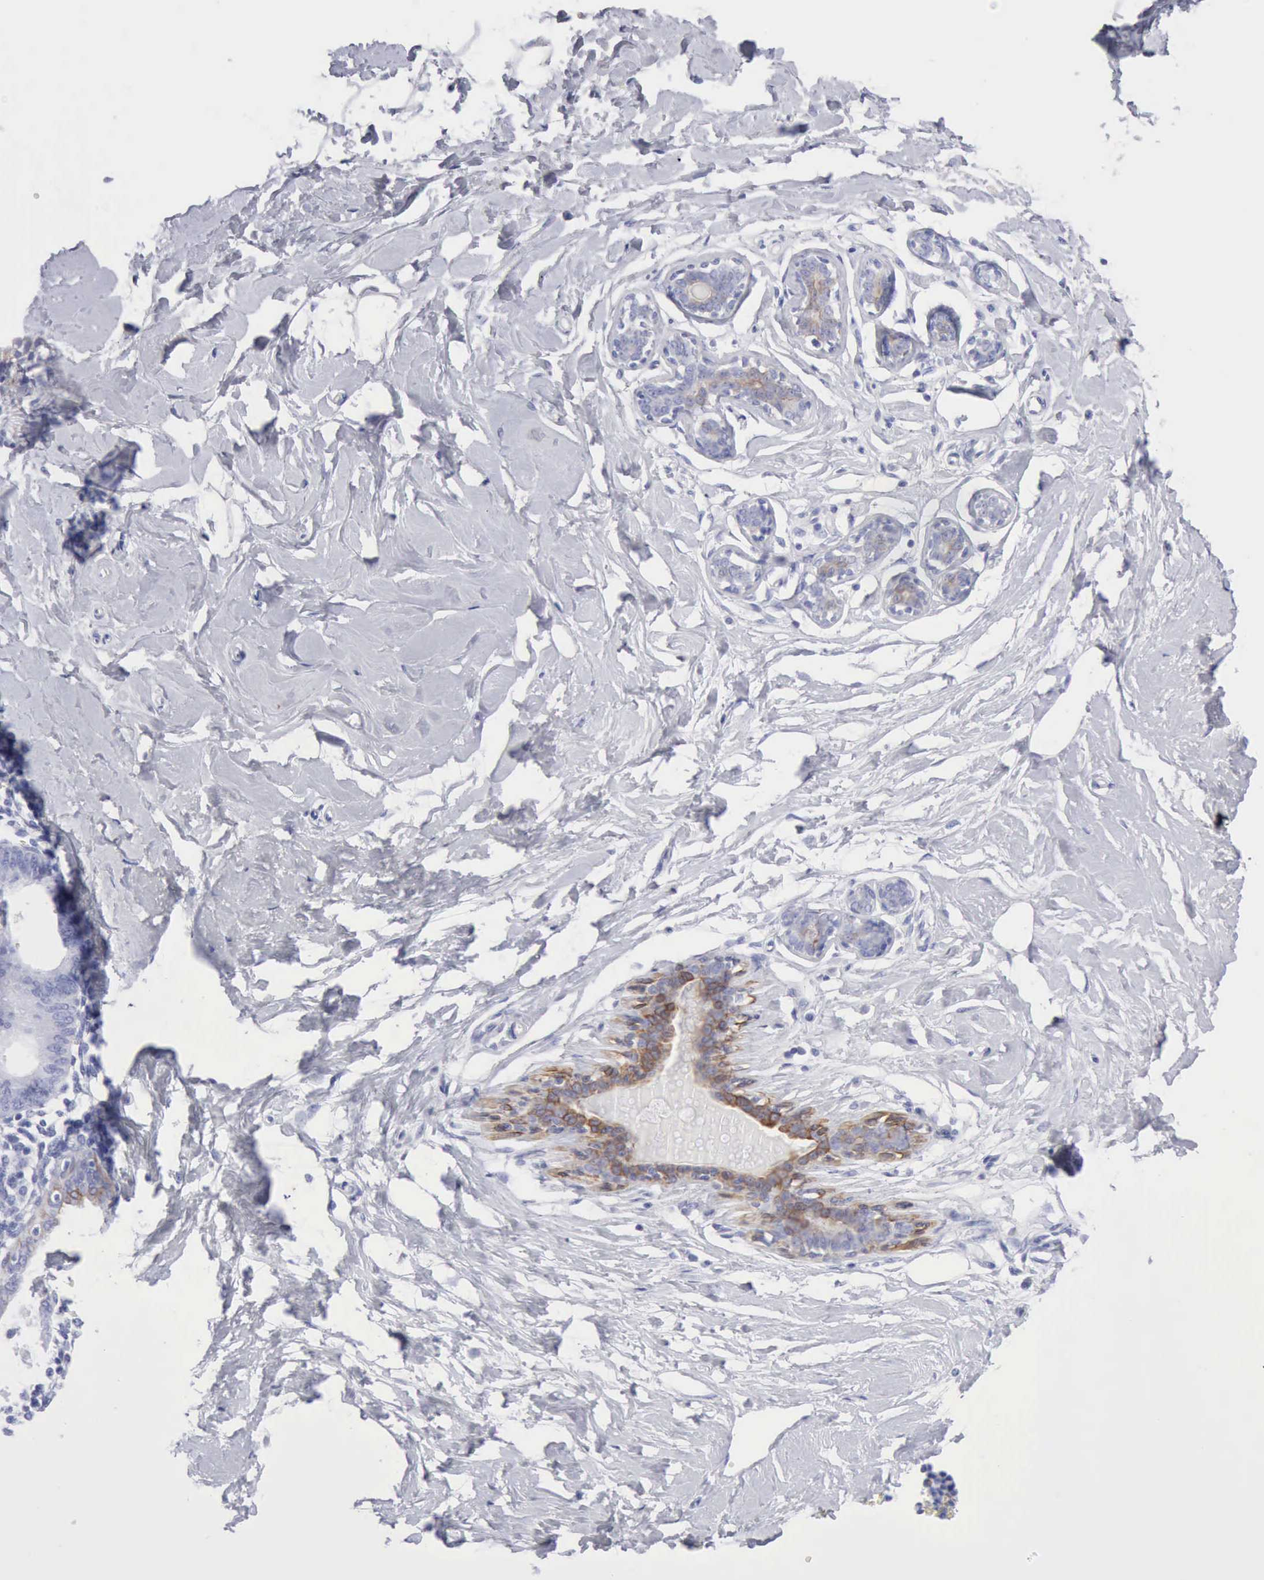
{"staining": {"intensity": "negative", "quantity": "none", "location": "none"}, "tissue": "breast", "cell_type": "Adipocytes", "image_type": "normal", "snomed": [{"axis": "morphology", "description": "Normal tissue, NOS"}, {"axis": "topography", "description": "Breast"}], "caption": "Immunohistochemistry (IHC) image of benign breast: human breast stained with DAB (3,3'-diaminobenzidine) demonstrates no significant protein positivity in adipocytes.", "gene": "KRT5", "patient": {"sex": "female", "age": 23}}